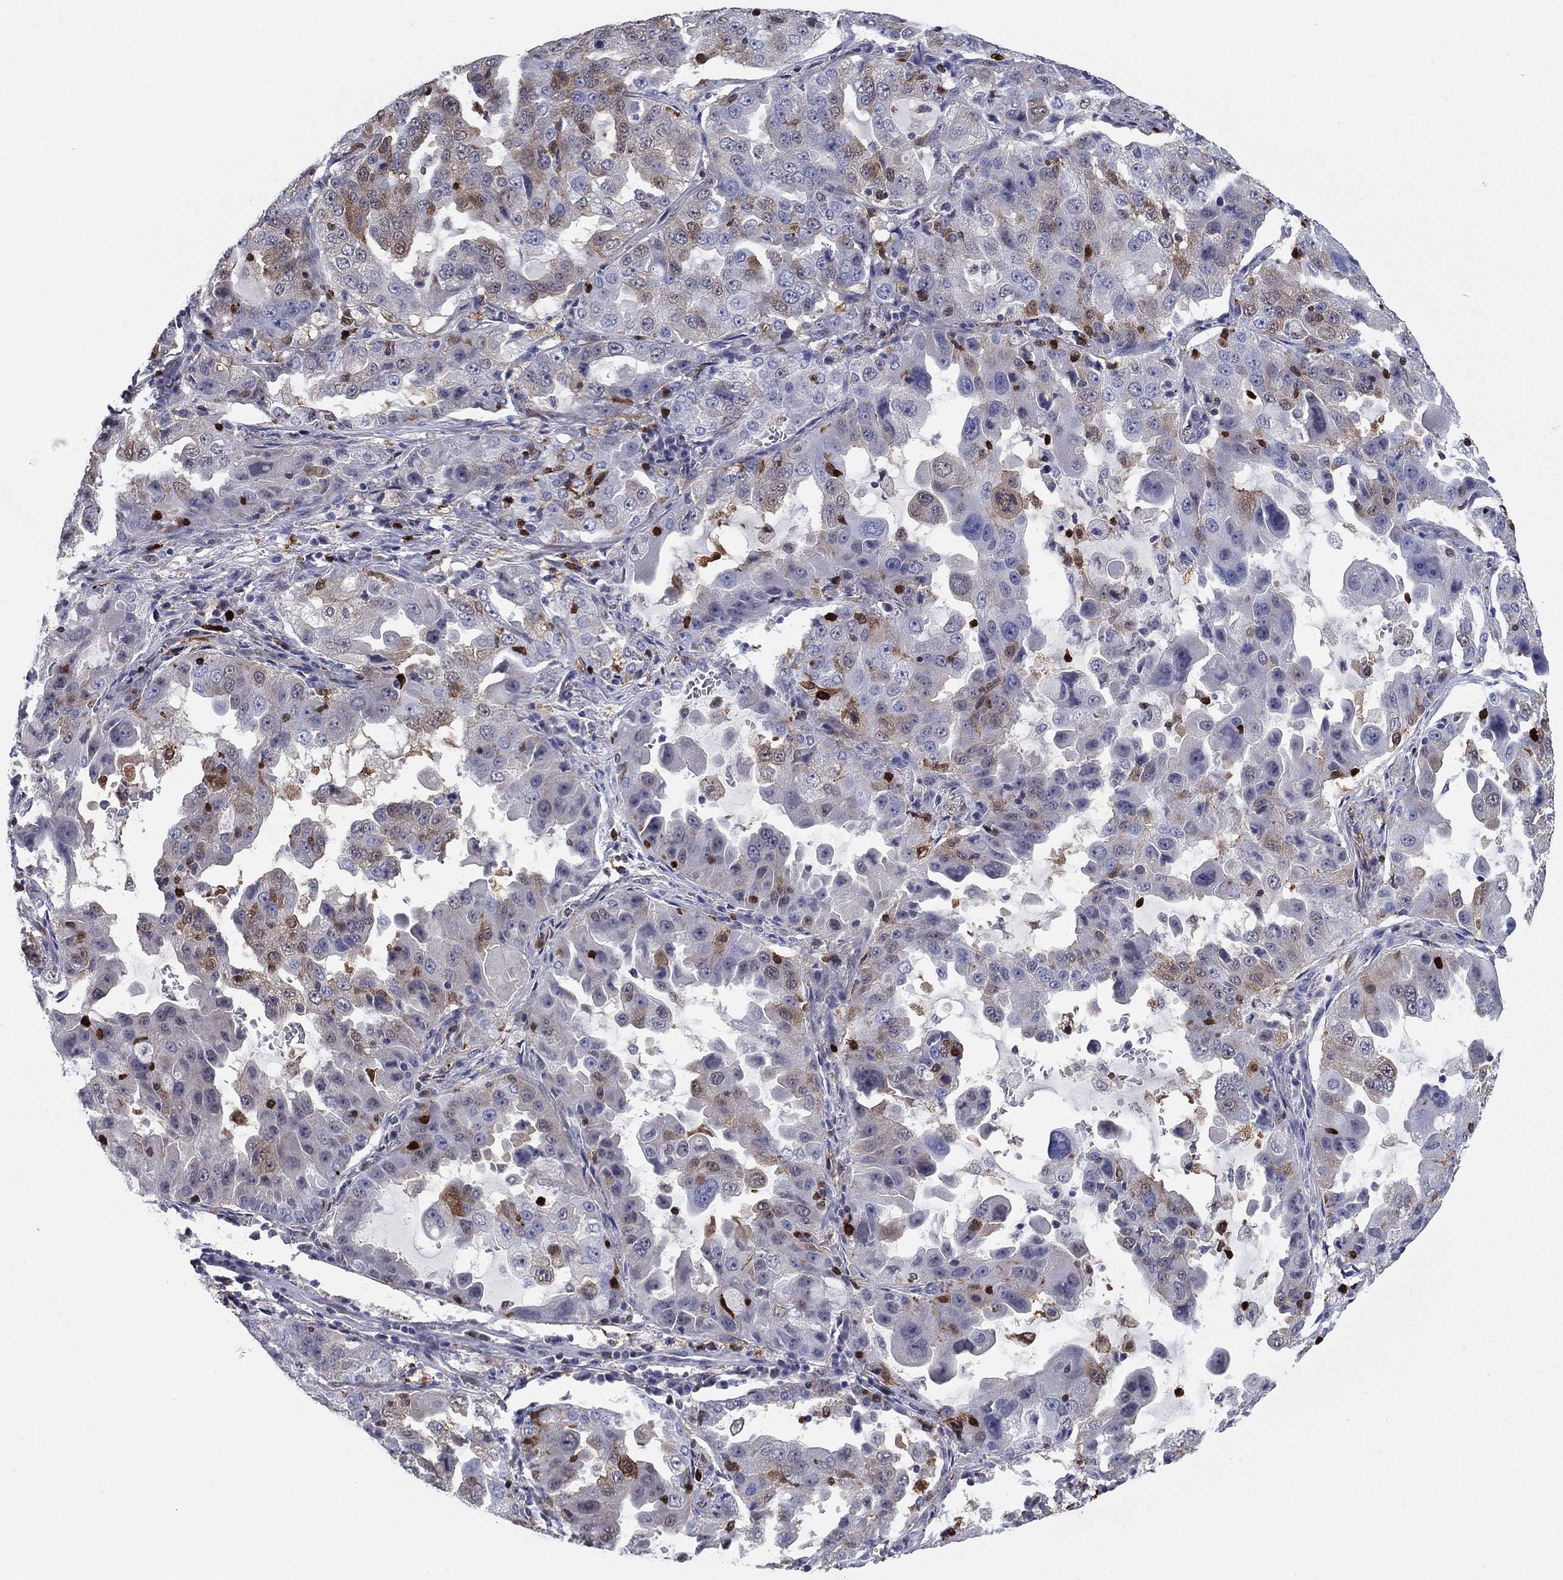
{"staining": {"intensity": "moderate", "quantity": "<25%", "location": "cytoplasmic/membranous"}, "tissue": "lung cancer", "cell_type": "Tumor cells", "image_type": "cancer", "snomed": [{"axis": "morphology", "description": "Adenocarcinoma, NOS"}, {"axis": "topography", "description": "Lung"}], "caption": "Brown immunohistochemical staining in lung cancer (adenocarcinoma) exhibits moderate cytoplasmic/membranous expression in about <25% of tumor cells. Nuclei are stained in blue.", "gene": "STMN1", "patient": {"sex": "female", "age": 61}}